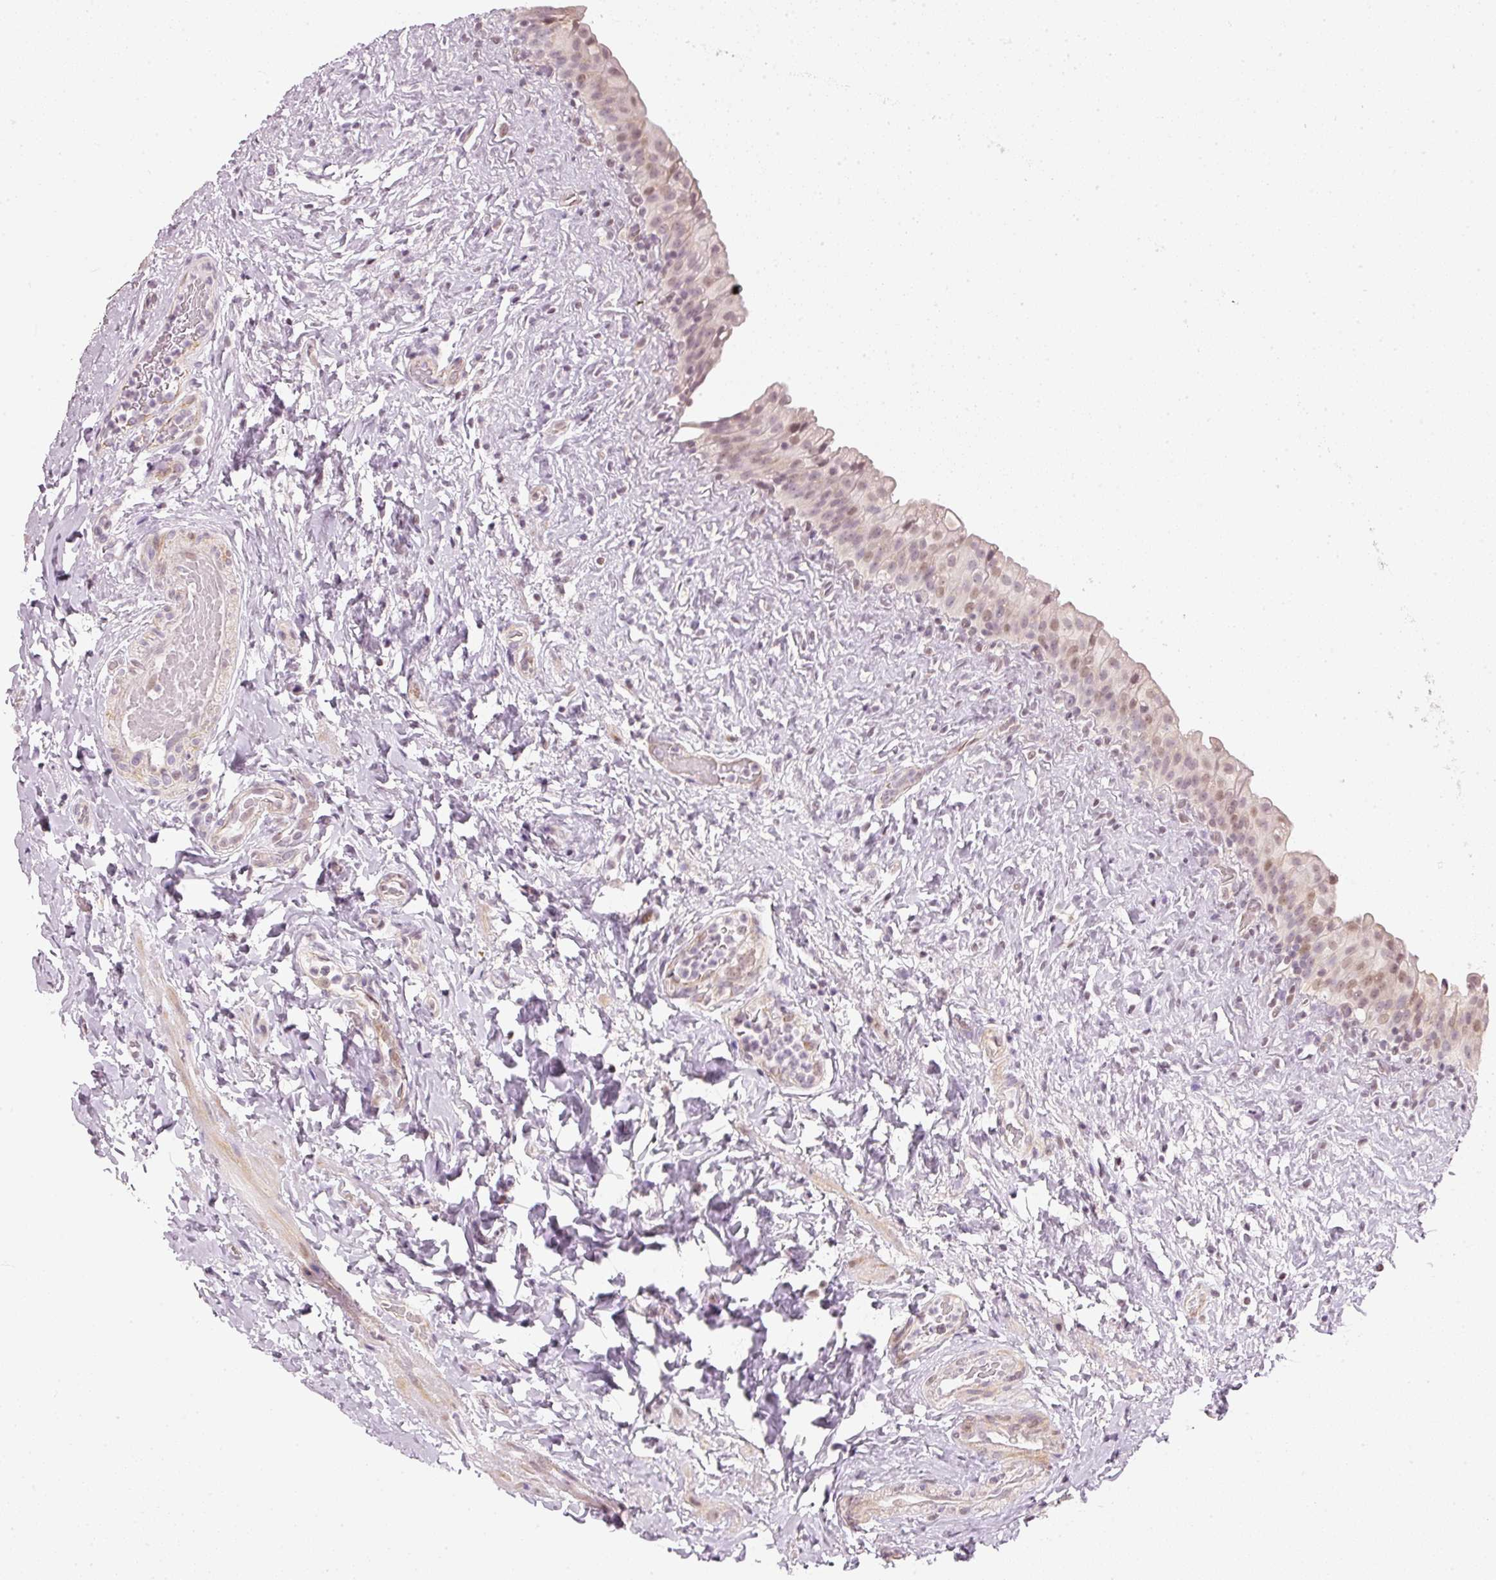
{"staining": {"intensity": "weak", "quantity": "25%-75%", "location": "nuclear"}, "tissue": "urinary bladder", "cell_type": "Urothelial cells", "image_type": "normal", "snomed": [{"axis": "morphology", "description": "Normal tissue, NOS"}, {"axis": "topography", "description": "Urinary bladder"}], "caption": "Immunohistochemistry (IHC) (DAB) staining of unremarkable urinary bladder reveals weak nuclear protein positivity in approximately 25%-75% of urothelial cells. (DAB IHC, brown staining for protein, blue staining for nuclei).", "gene": "NRDE2", "patient": {"sex": "female", "age": 27}}